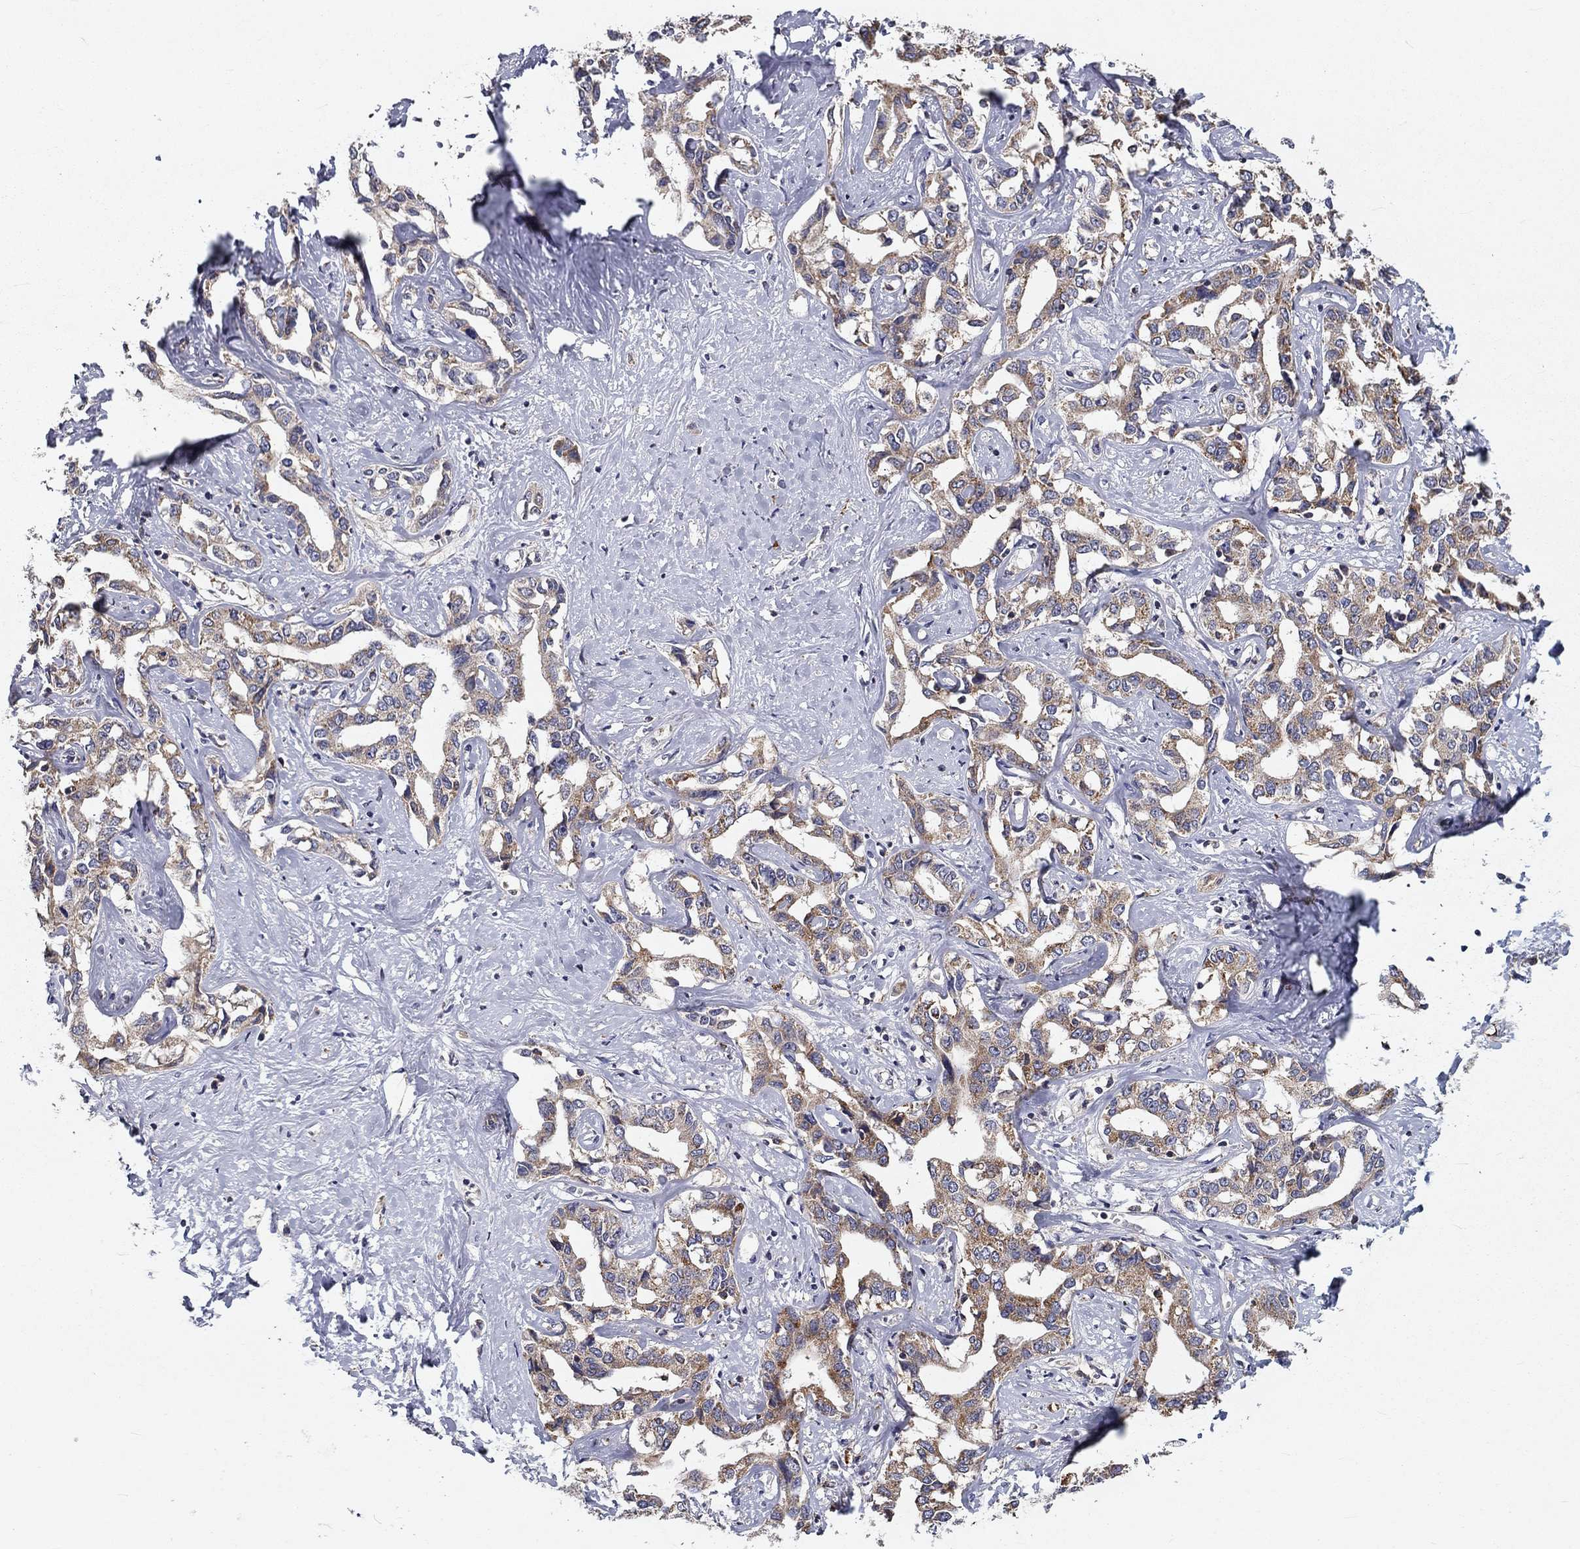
{"staining": {"intensity": "strong", "quantity": "<25%", "location": "cytoplasmic/membranous"}, "tissue": "liver cancer", "cell_type": "Tumor cells", "image_type": "cancer", "snomed": [{"axis": "morphology", "description": "Cholangiocarcinoma"}, {"axis": "topography", "description": "Liver"}], "caption": "Liver cholangiocarcinoma stained with a protein marker demonstrates strong staining in tumor cells.", "gene": "ALDH4A1", "patient": {"sex": "male", "age": 59}}